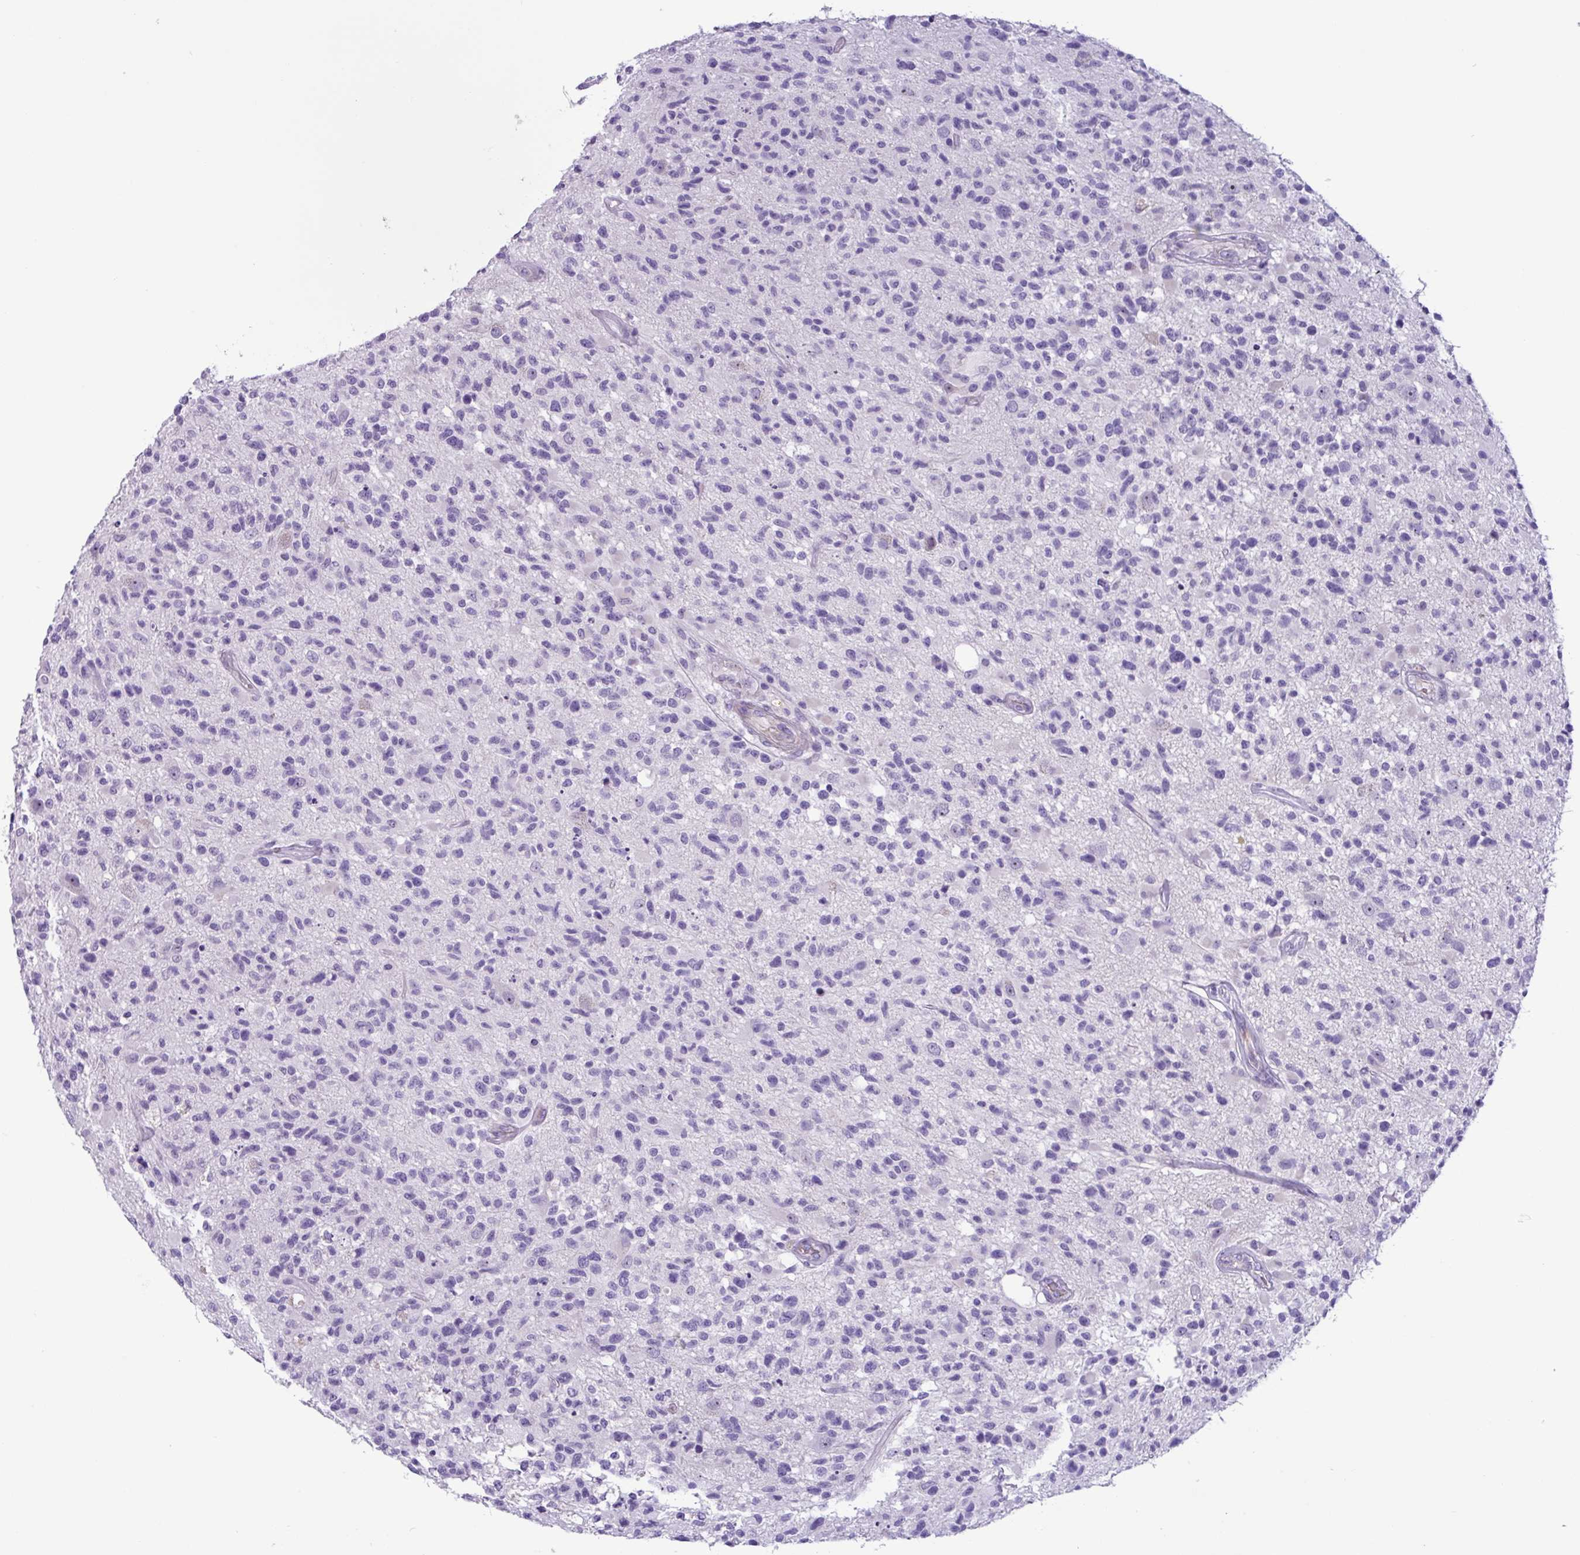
{"staining": {"intensity": "negative", "quantity": "none", "location": "none"}, "tissue": "glioma", "cell_type": "Tumor cells", "image_type": "cancer", "snomed": [{"axis": "morphology", "description": "Glioma, malignant, High grade"}, {"axis": "morphology", "description": "Glioblastoma, NOS"}, {"axis": "topography", "description": "Brain"}], "caption": "Immunohistochemistry image of neoplastic tissue: glioma stained with DAB shows no significant protein staining in tumor cells.", "gene": "MRM2", "patient": {"sex": "male", "age": 60}}